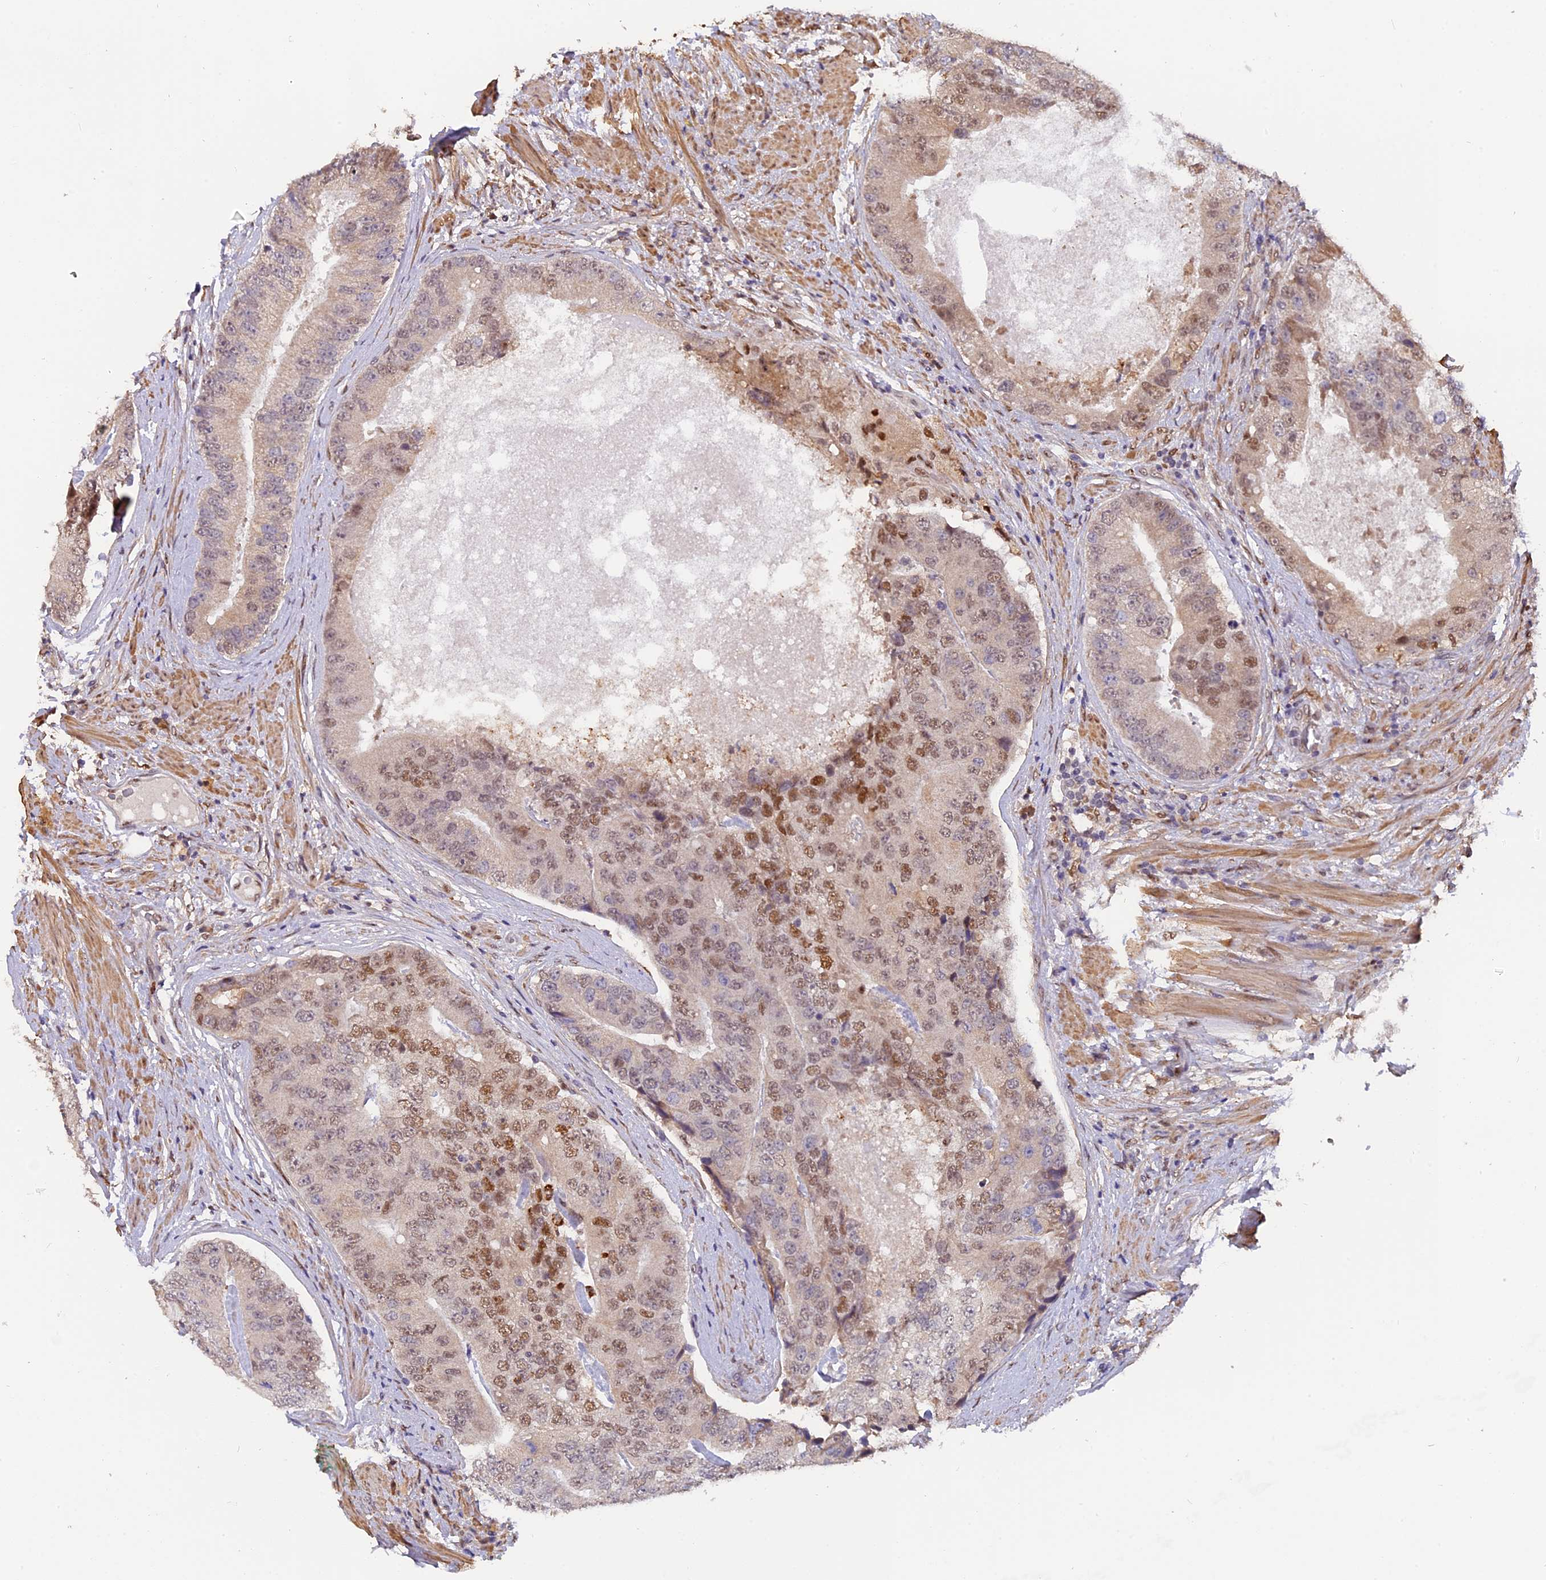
{"staining": {"intensity": "moderate", "quantity": "25%-75%", "location": "nuclear"}, "tissue": "prostate cancer", "cell_type": "Tumor cells", "image_type": "cancer", "snomed": [{"axis": "morphology", "description": "Adenocarcinoma, High grade"}, {"axis": "topography", "description": "Prostate"}], "caption": "An immunohistochemistry (IHC) micrograph of tumor tissue is shown. Protein staining in brown shows moderate nuclear positivity in prostate cancer (high-grade adenocarcinoma) within tumor cells.", "gene": "FAM118B", "patient": {"sex": "male", "age": 70}}